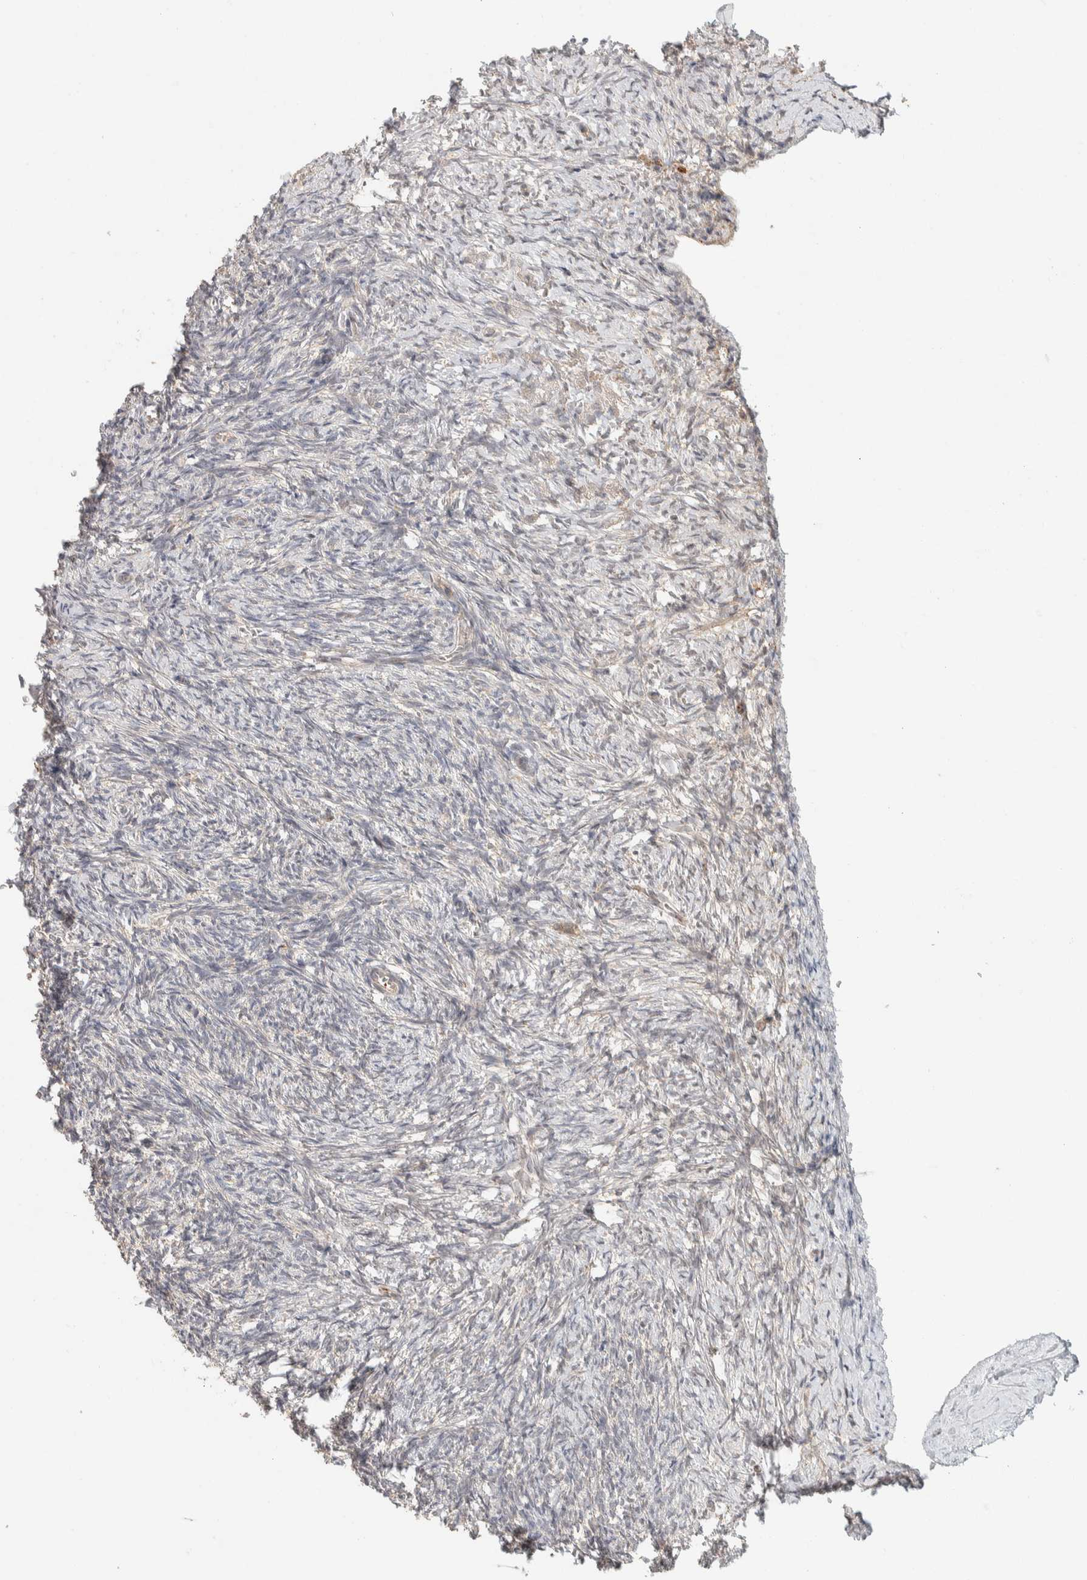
{"staining": {"intensity": "weak", "quantity": "<25%", "location": "cytoplasmic/membranous"}, "tissue": "ovary", "cell_type": "Ovarian stroma cells", "image_type": "normal", "snomed": [{"axis": "morphology", "description": "Normal tissue, NOS"}, {"axis": "topography", "description": "Ovary"}], "caption": "DAB immunohistochemical staining of unremarkable human ovary demonstrates no significant staining in ovarian stroma cells.", "gene": "KIF9", "patient": {"sex": "female", "age": 41}}